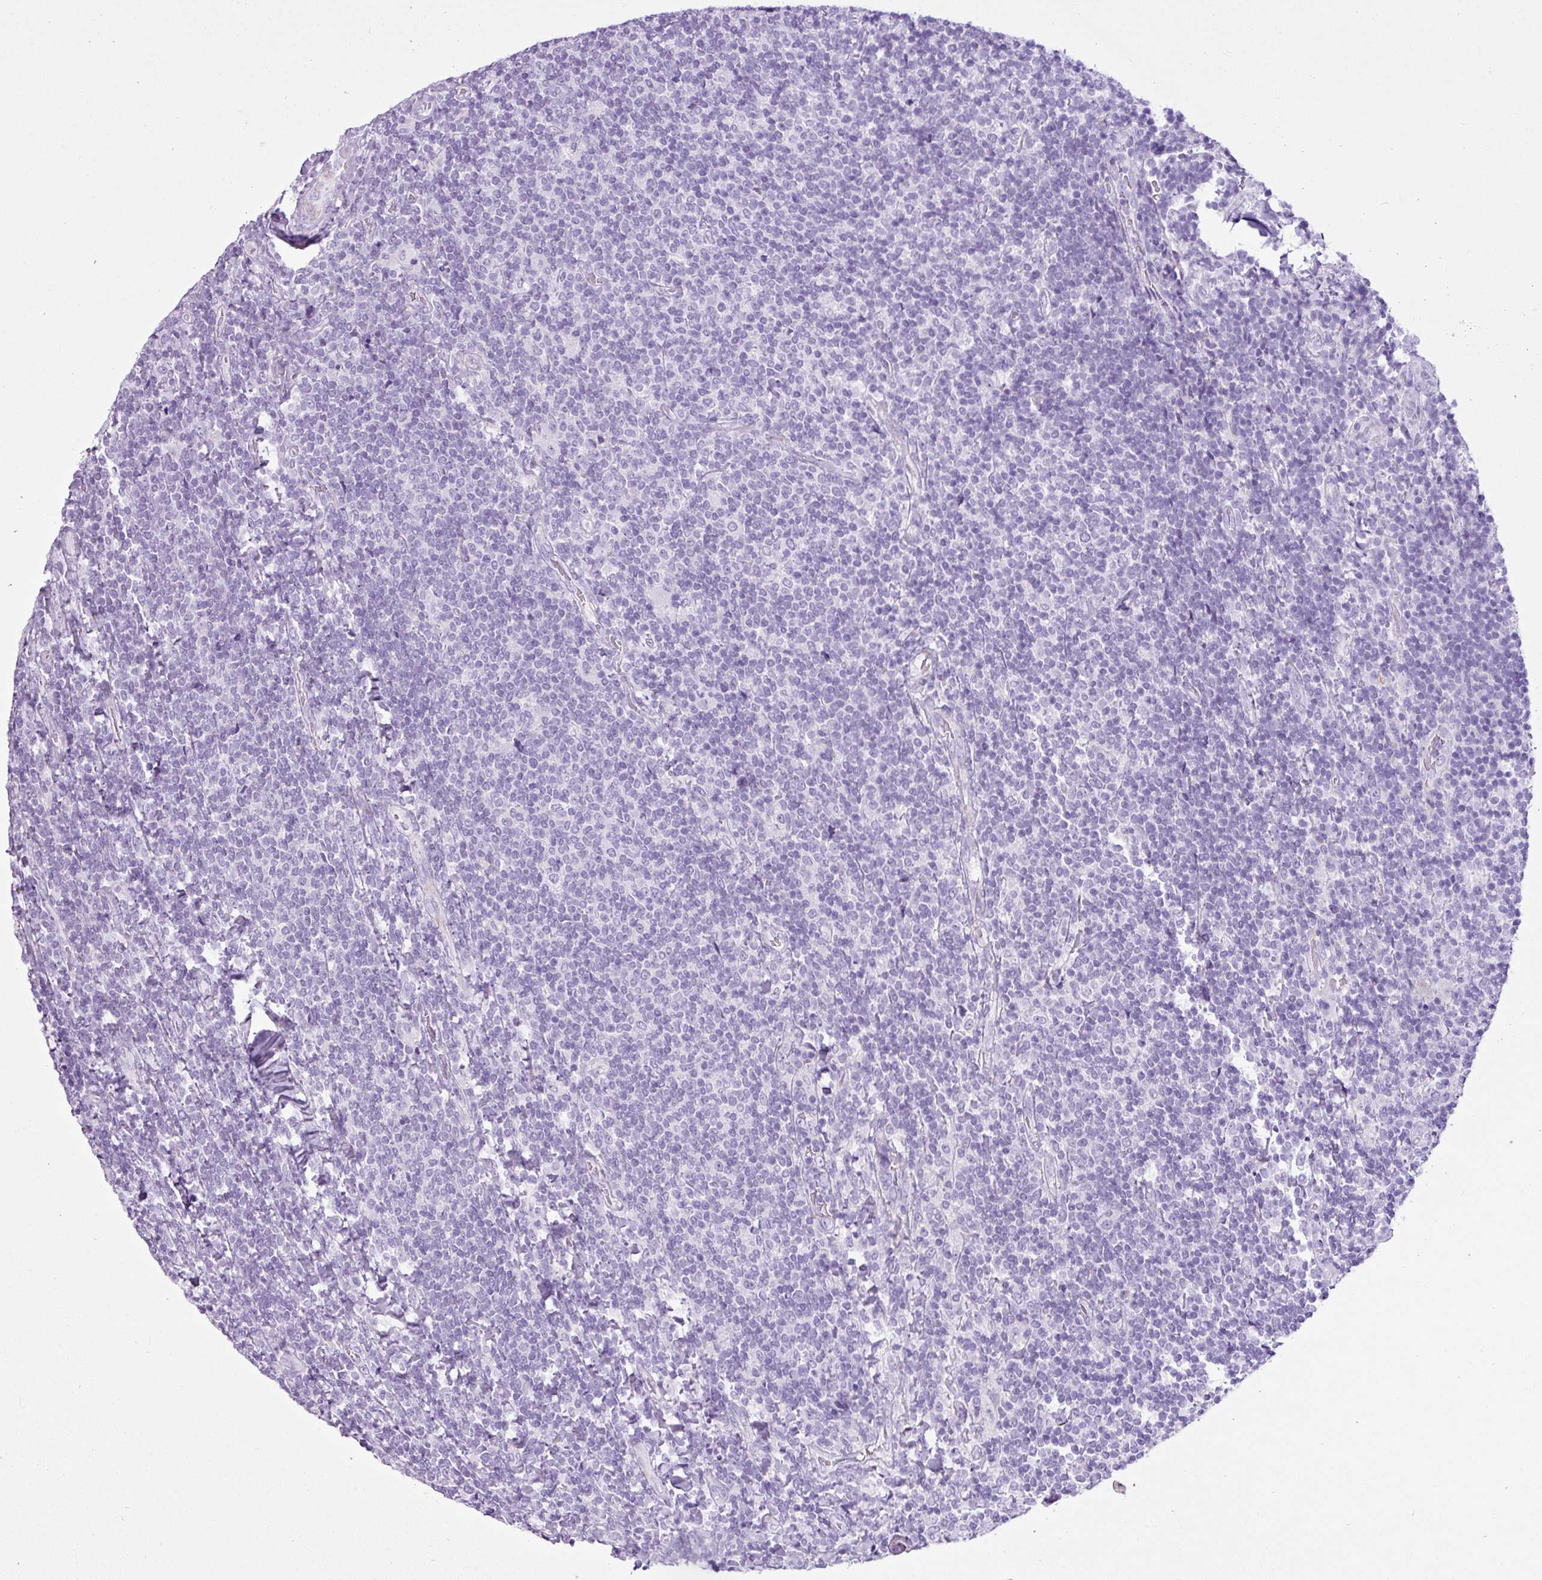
{"staining": {"intensity": "negative", "quantity": "none", "location": "none"}, "tissue": "lymphoma", "cell_type": "Tumor cells", "image_type": "cancer", "snomed": [{"axis": "morphology", "description": "Malignant lymphoma, non-Hodgkin's type, Low grade"}, {"axis": "topography", "description": "Lymph node"}], "caption": "This photomicrograph is of malignant lymphoma, non-Hodgkin's type (low-grade) stained with immunohistochemistry (IHC) to label a protein in brown with the nuclei are counter-stained blue. There is no staining in tumor cells.", "gene": "LILRB4", "patient": {"sex": "male", "age": 52}}